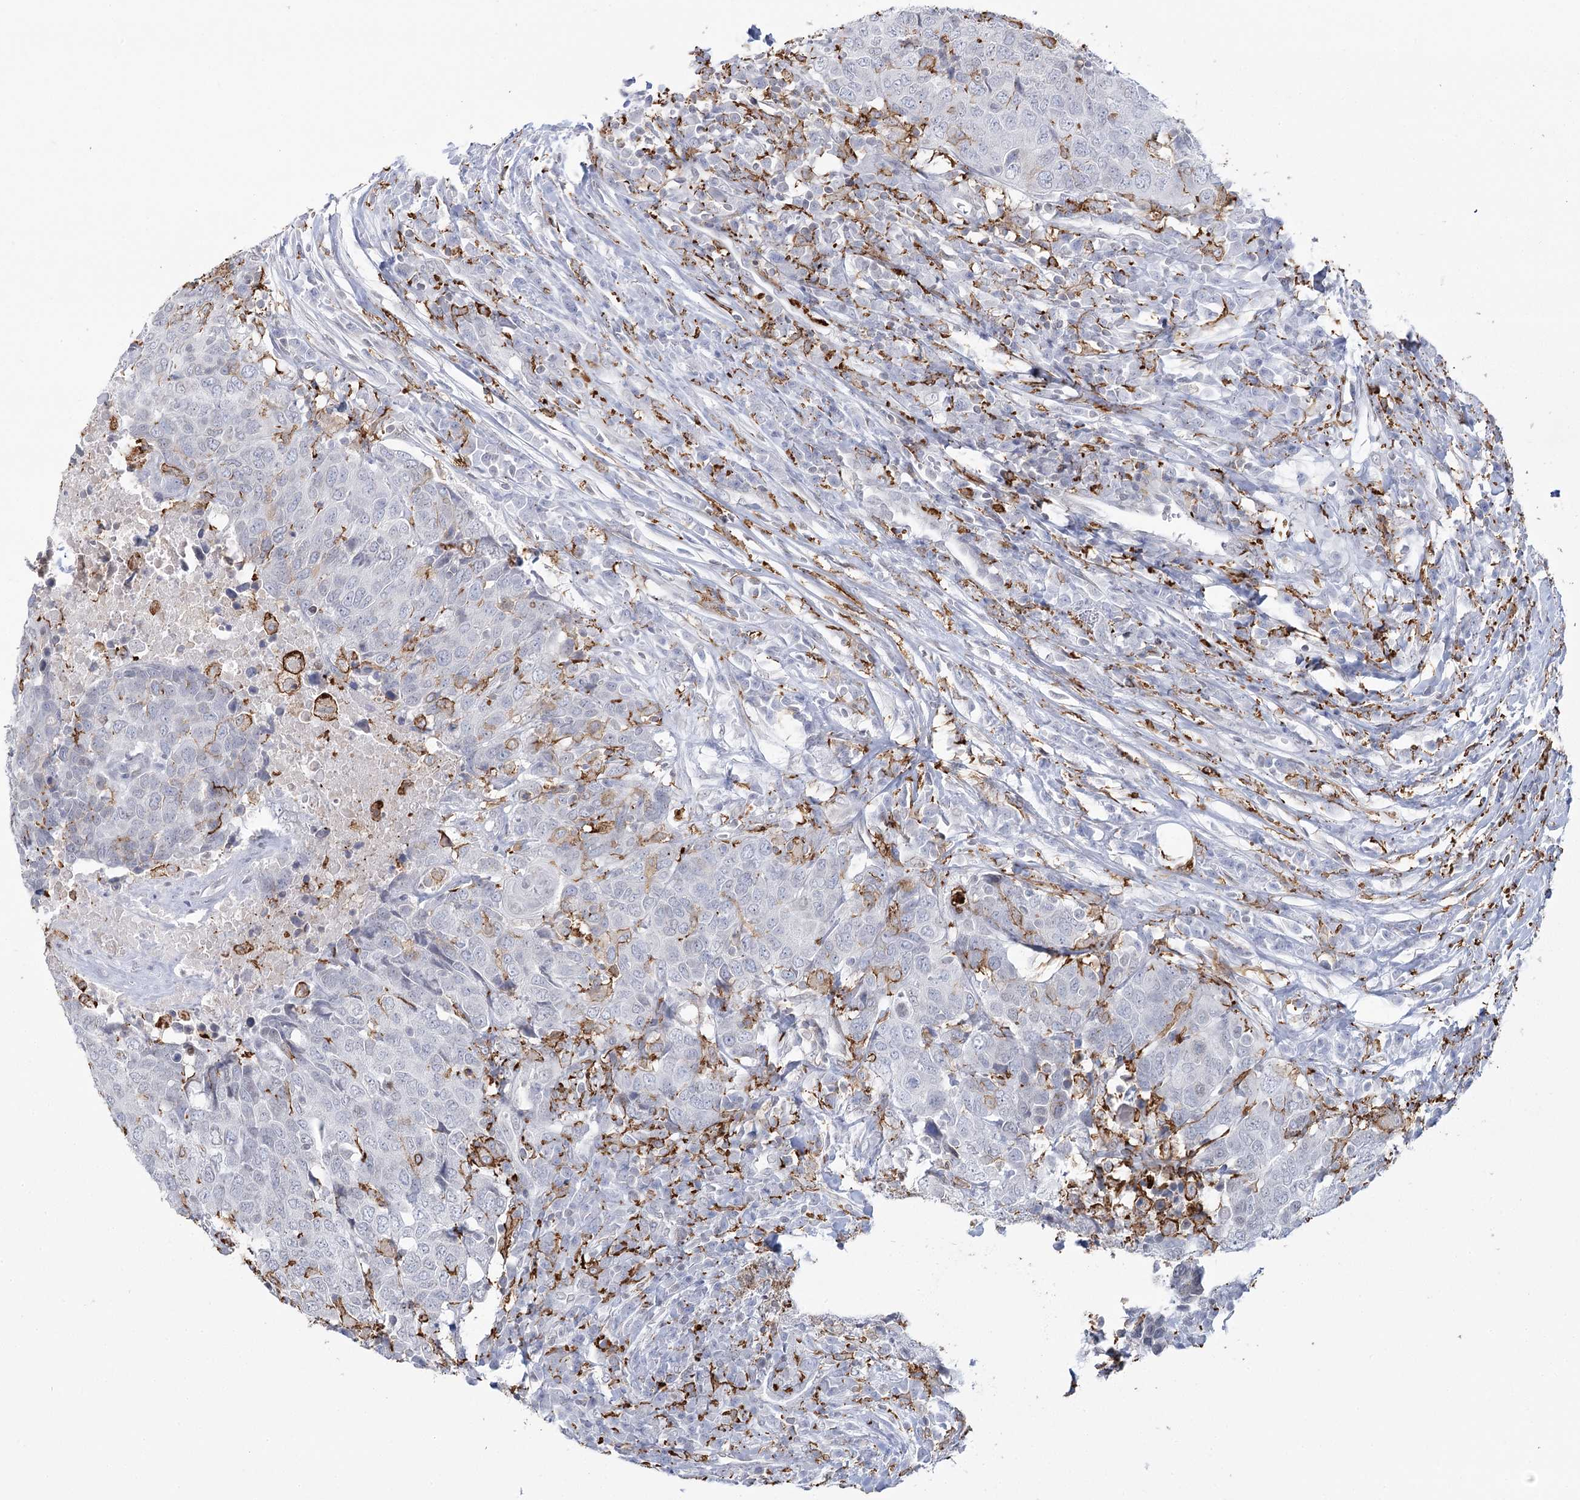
{"staining": {"intensity": "negative", "quantity": "none", "location": "none"}, "tissue": "head and neck cancer", "cell_type": "Tumor cells", "image_type": "cancer", "snomed": [{"axis": "morphology", "description": "Squamous cell carcinoma, NOS"}, {"axis": "topography", "description": "Head-Neck"}], "caption": "DAB immunohistochemical staining of human squamous cell carcinoma (head and neck) exhibits no significant expression in tumor cells. Brightfield microscopy of IHC stained with DAB (3,3'-diaminobenzidine) (brown) and hematoxylin (blue), captured at high magnification.", "gene": "C11orf1", "patient": {"sex": "male", "age": 66}}